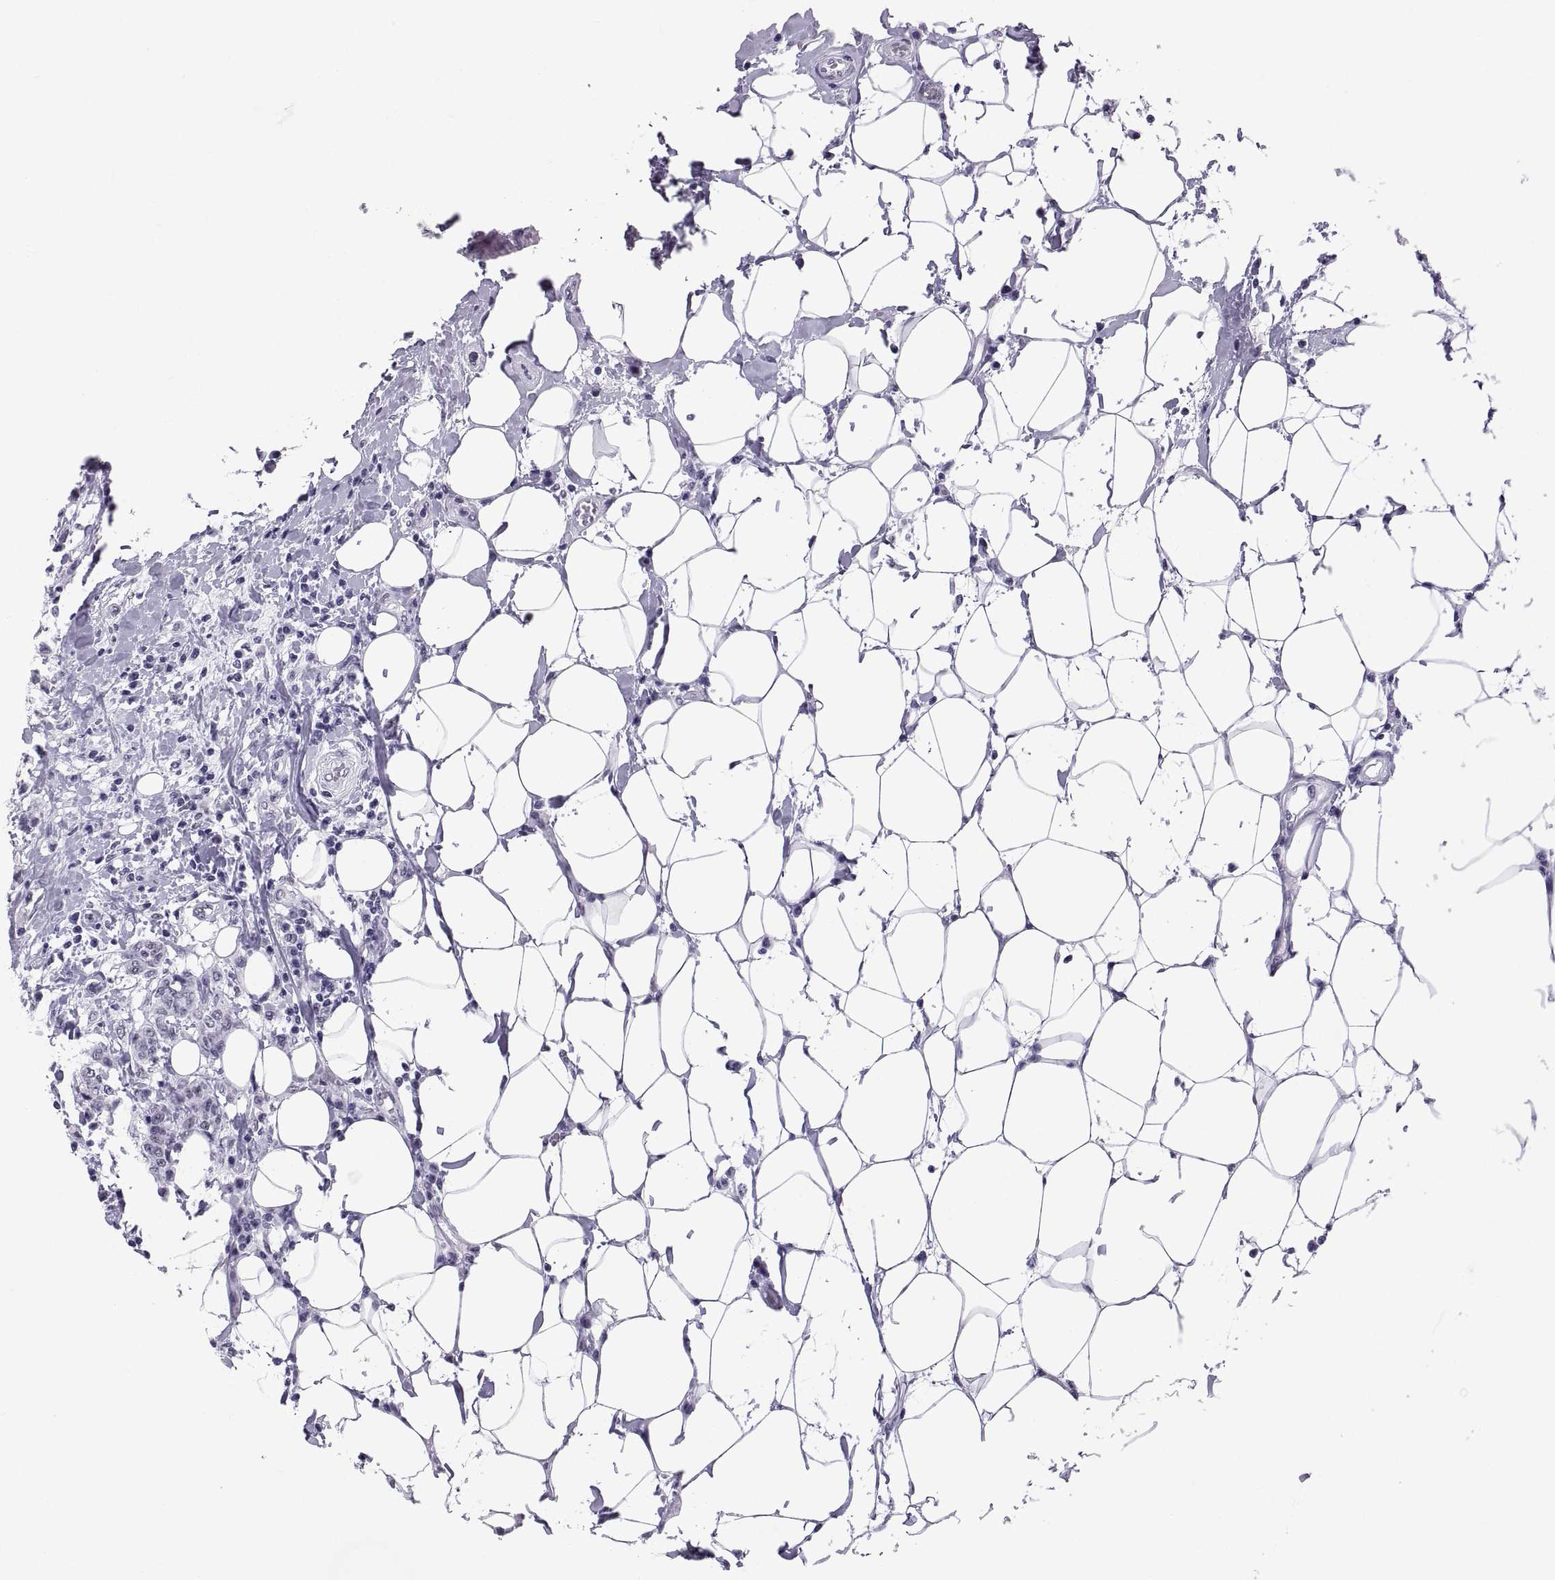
{"staining": {"intensity": "negative", "quantity": "none", "location": "none"}, "tissue": "breast cancer", "cell_type": "Tumor cells", "image_type": "cancer", "snomed": [{"axis": "morphology", "description": "Duct carcinoma"}, {"axis": "topography", "description": "Breast"}], "caption": "High magnification brightfield microscopy of breast invasive ductal carcinoma stained with DAB (3,3'-diaminobenzidine) (brown) and counterstained with hematoxylin (blue): tumor cells show no significant expression.", "gene": "NEUROD6", "patient": {"sex": "female", "age": 27}}